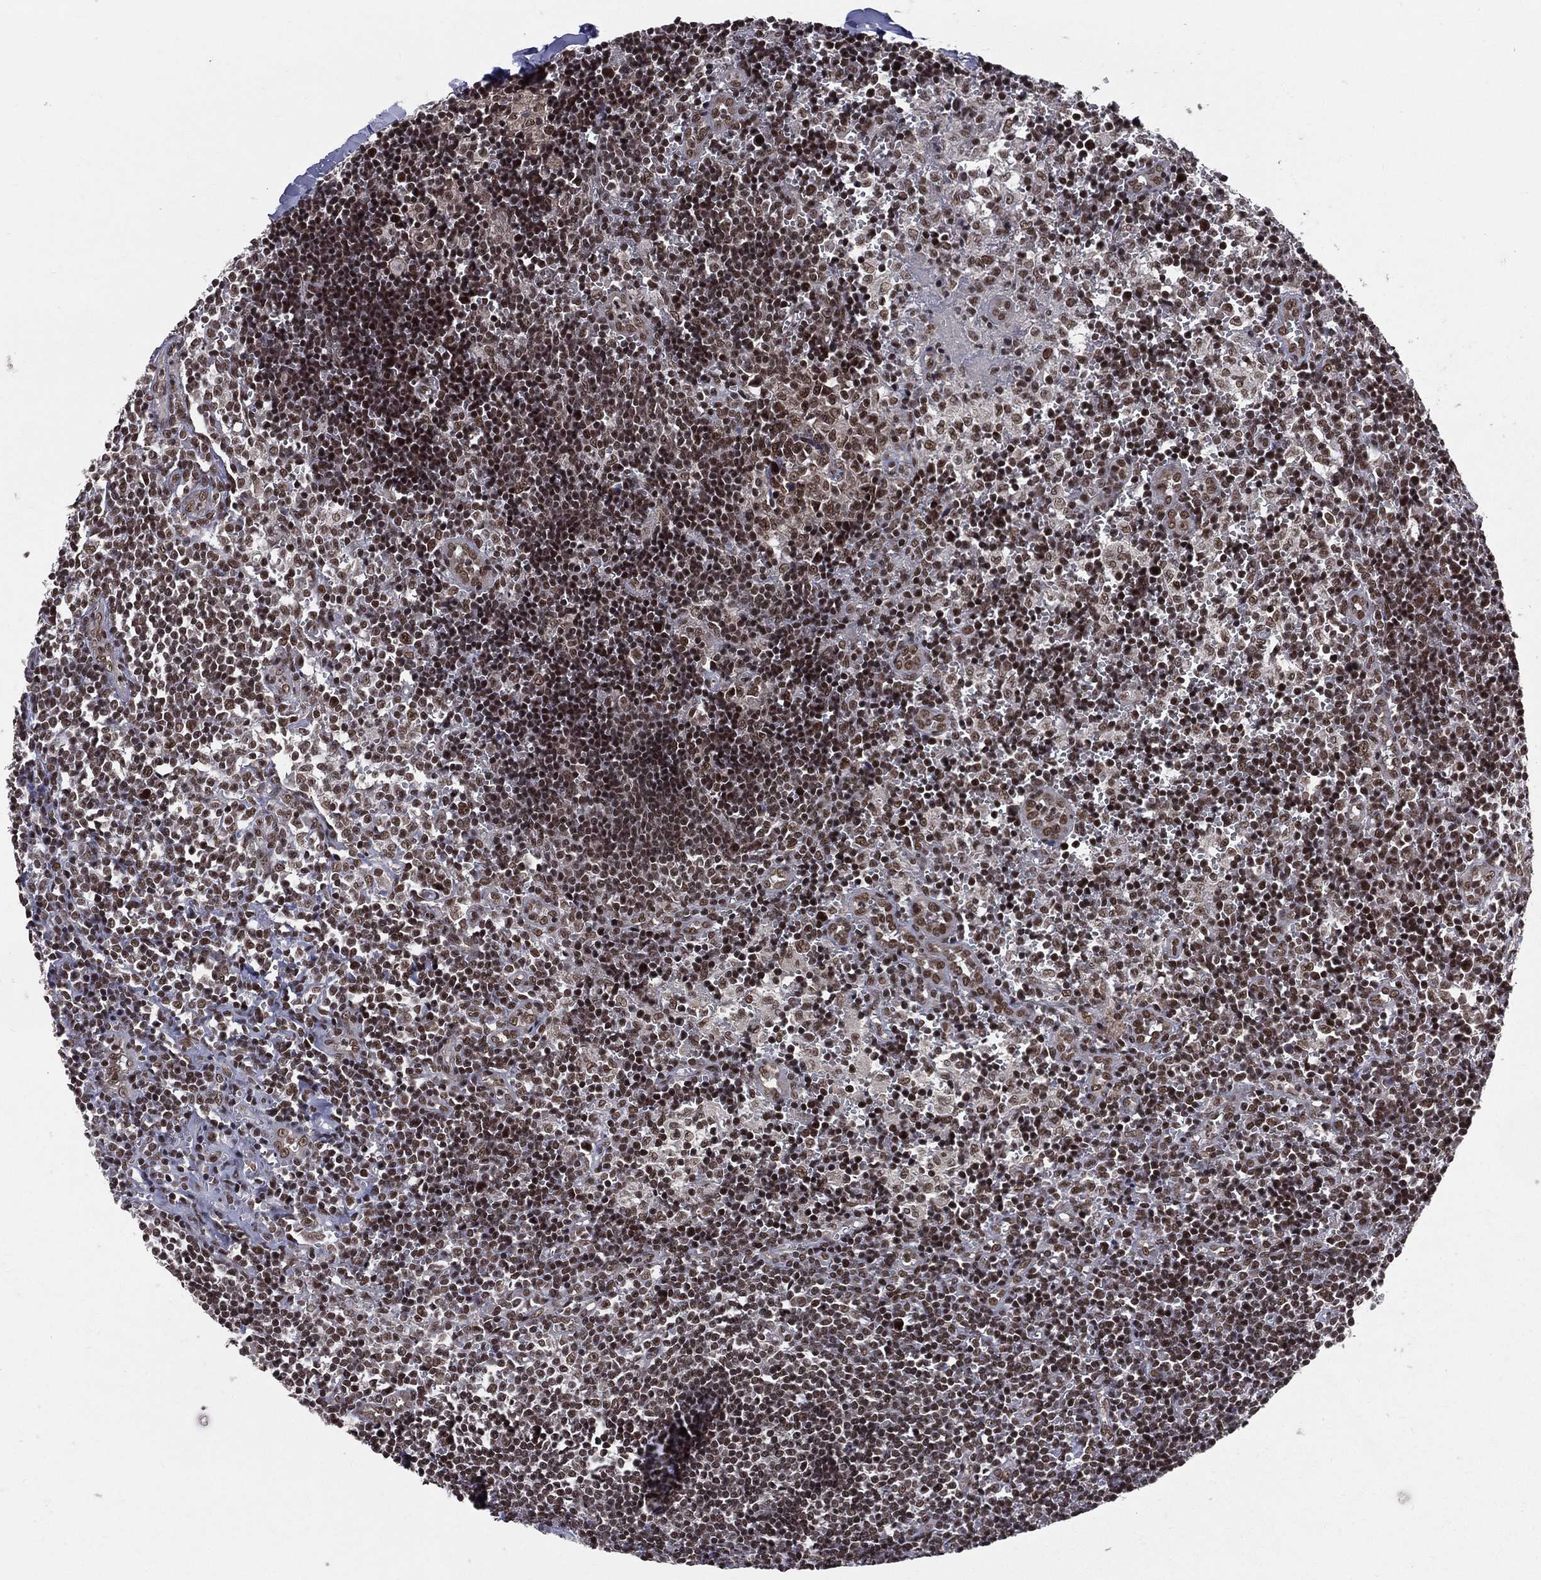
{"staining": {"intensity": "strong", "quantity": ">75%", "location": "nuclear"}, "tissue": "lymph node", "cell_type": "Non-germinal center cells", "image_type": "normal", "snomed": [{"axis": "morphology", "description": "Normal tissue, NOS"}, {"axis": "topography", "description": "Lymph node"}, {"axis": "topography", "description": "Salivary gland"}], "caption": "About >75% of non-germinal center cells in unremarkable human lymph node reveal strong nuclear protein staining as visualized by brown immunohistochemical staining.", "gene": "SMC3", "patient": {"sex": "male", "age": 78}}